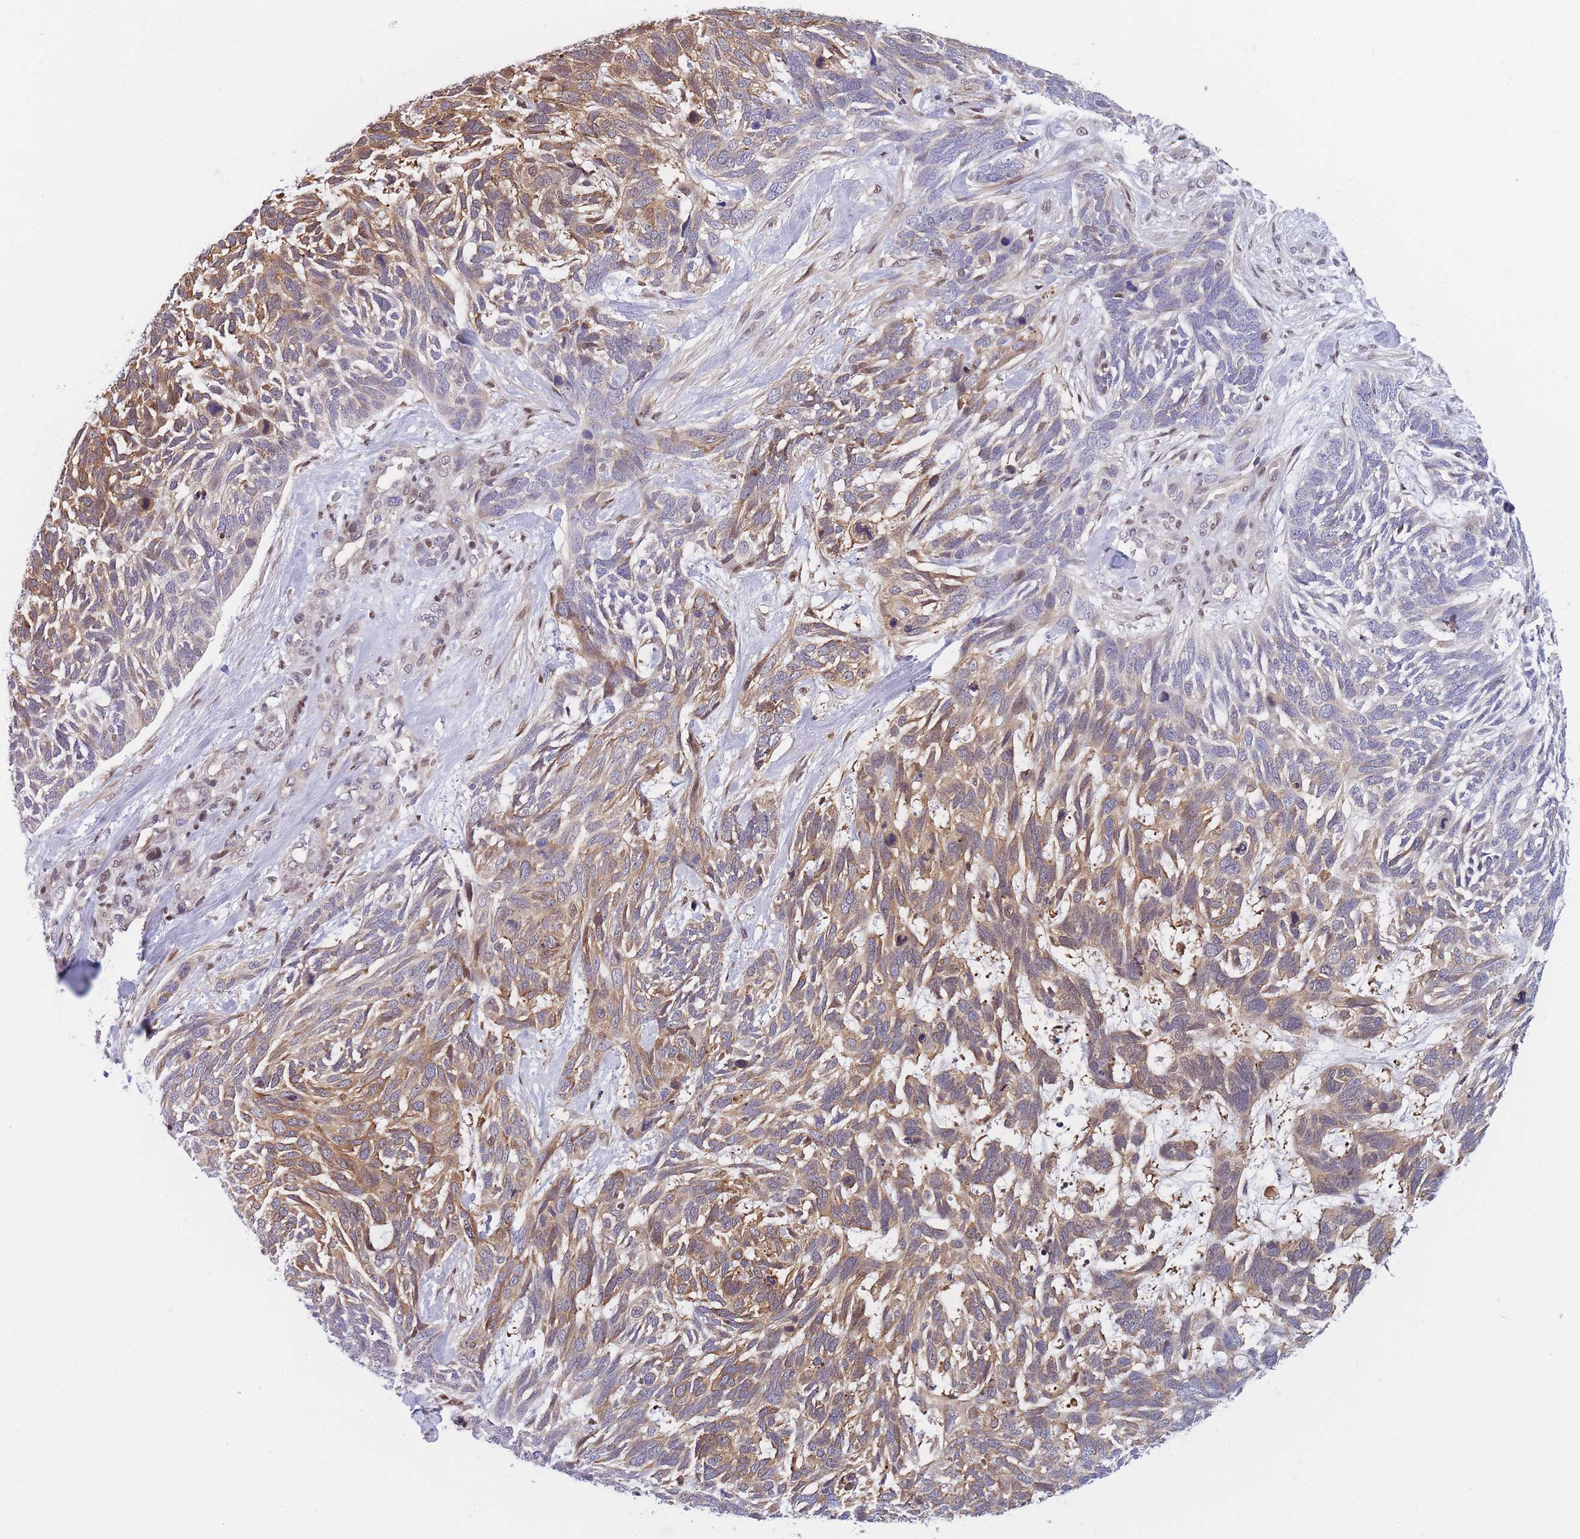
{"staining": {"intensity": "moderate", "quantity": "25%-75%", "location": "cytoplasmic/membranous"}, "tissue": "skin cancer", "cell_type": "Tumor cells", "image_type": "cancer", "snomed": [{"axis": "morphology", "description": "Basal cell carcinoma"}, {"axis": "topography", "description": "Skin"}], "caption": "Brown immunohistochemical staining in basal cell carcinoma (skin) reveals moderate cytoplasmic/membranous expression in about 25%-75% of tumor cells.", "gene": "CRACD", "patient": {"sex": "male", "age": 88}}